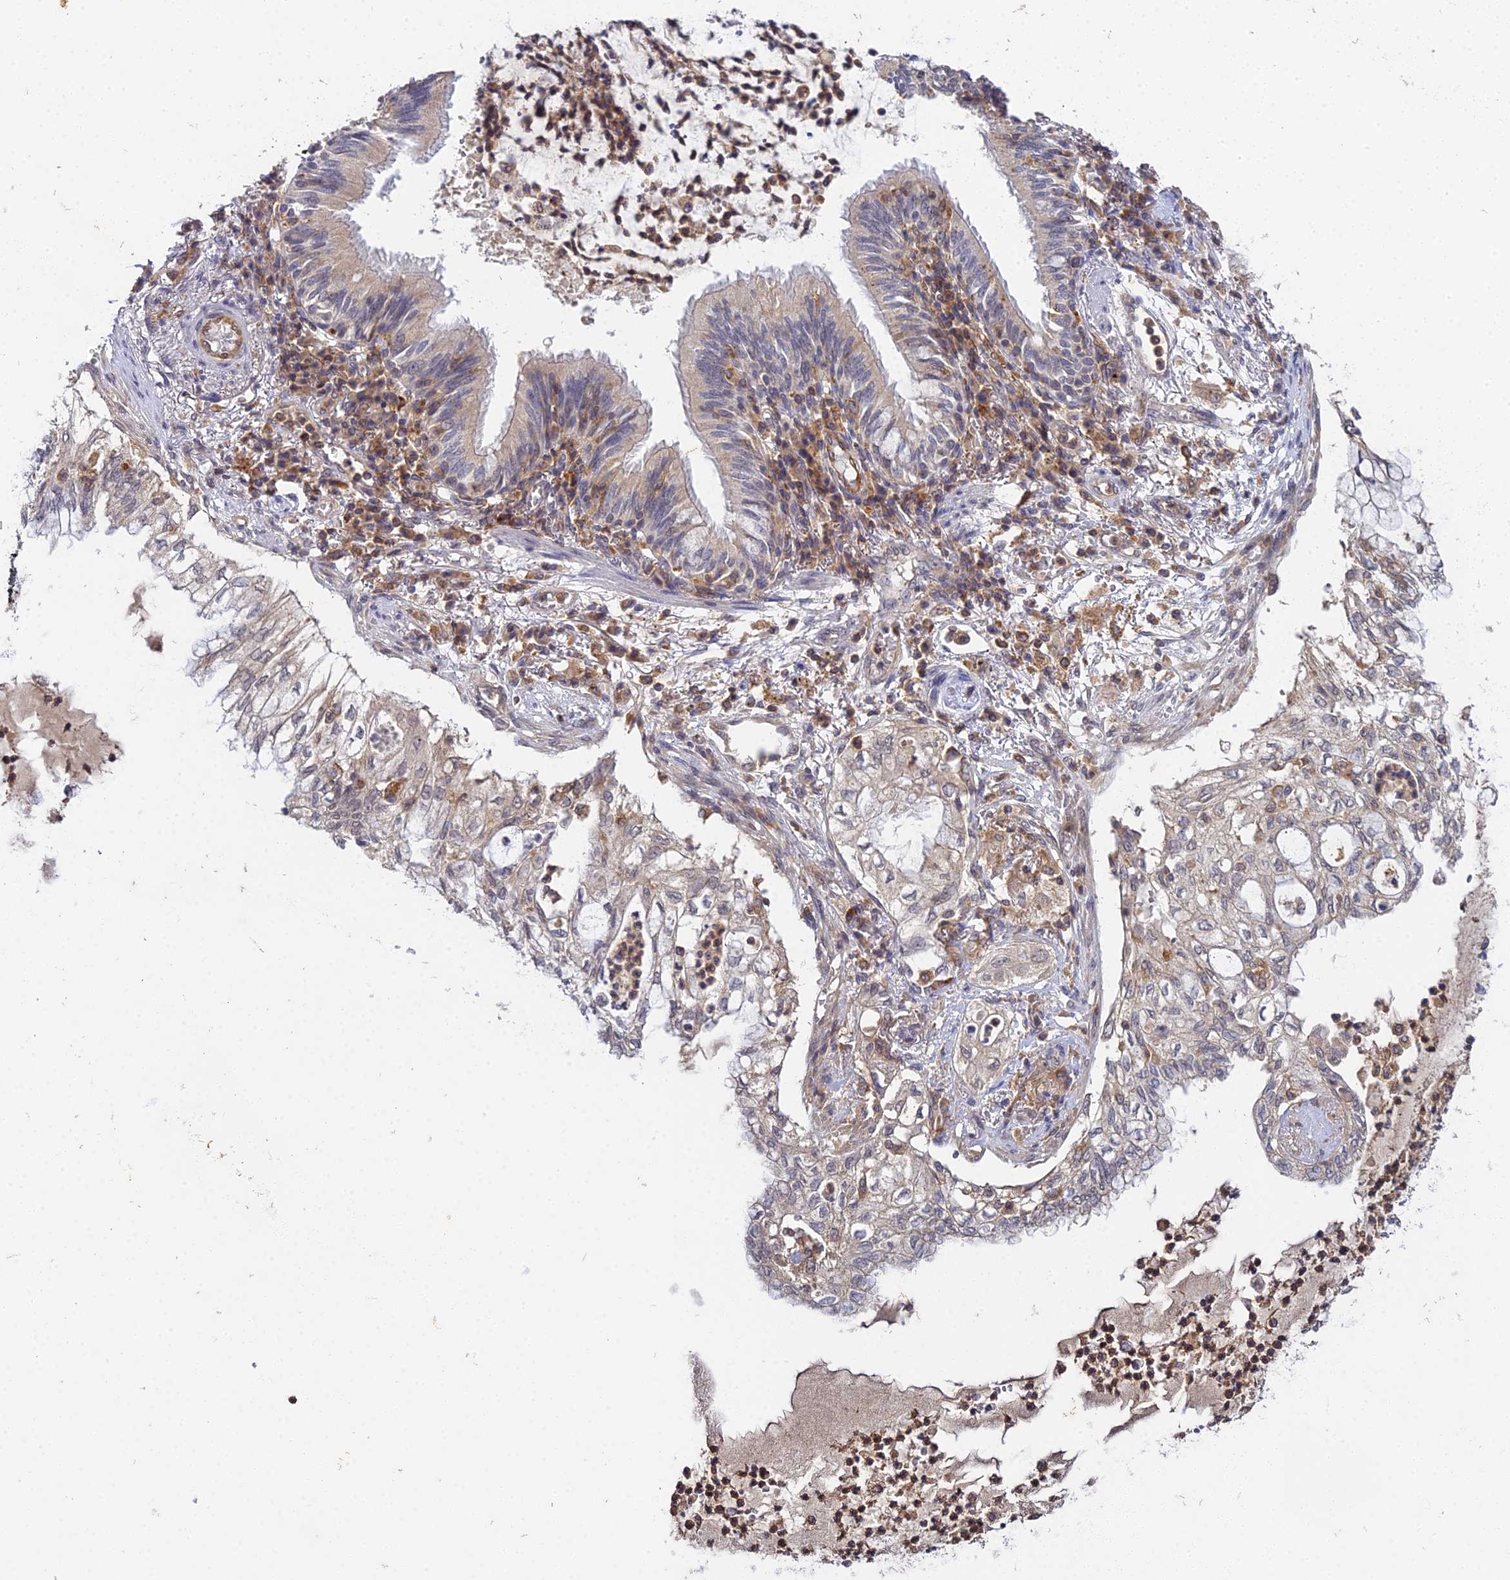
{"staining": {"intensity": "weak", "quantity": "25%-75%", "location": "cytoplasmic/membranous"}, "tissue": "lung cancer", "cell_type": "Tumor cells", "image_type": "cancer", "snomed": [{"axis": "morphology", "description": "Adenocarcinoma, NOS"}, {"axis": "topography", "description": "Lung"}], "caption": "Lung cancer (adenocarcinoma) tissue displays weak cytoplasmic/membranous expression in about 25%-75% of tumor cells (DAB (3,3'-diaminobenzidine) IHC with brightfield microscopy, high magnification).", "gene": "TPRX1", "patient": {"sex": "female", "age": 70}}